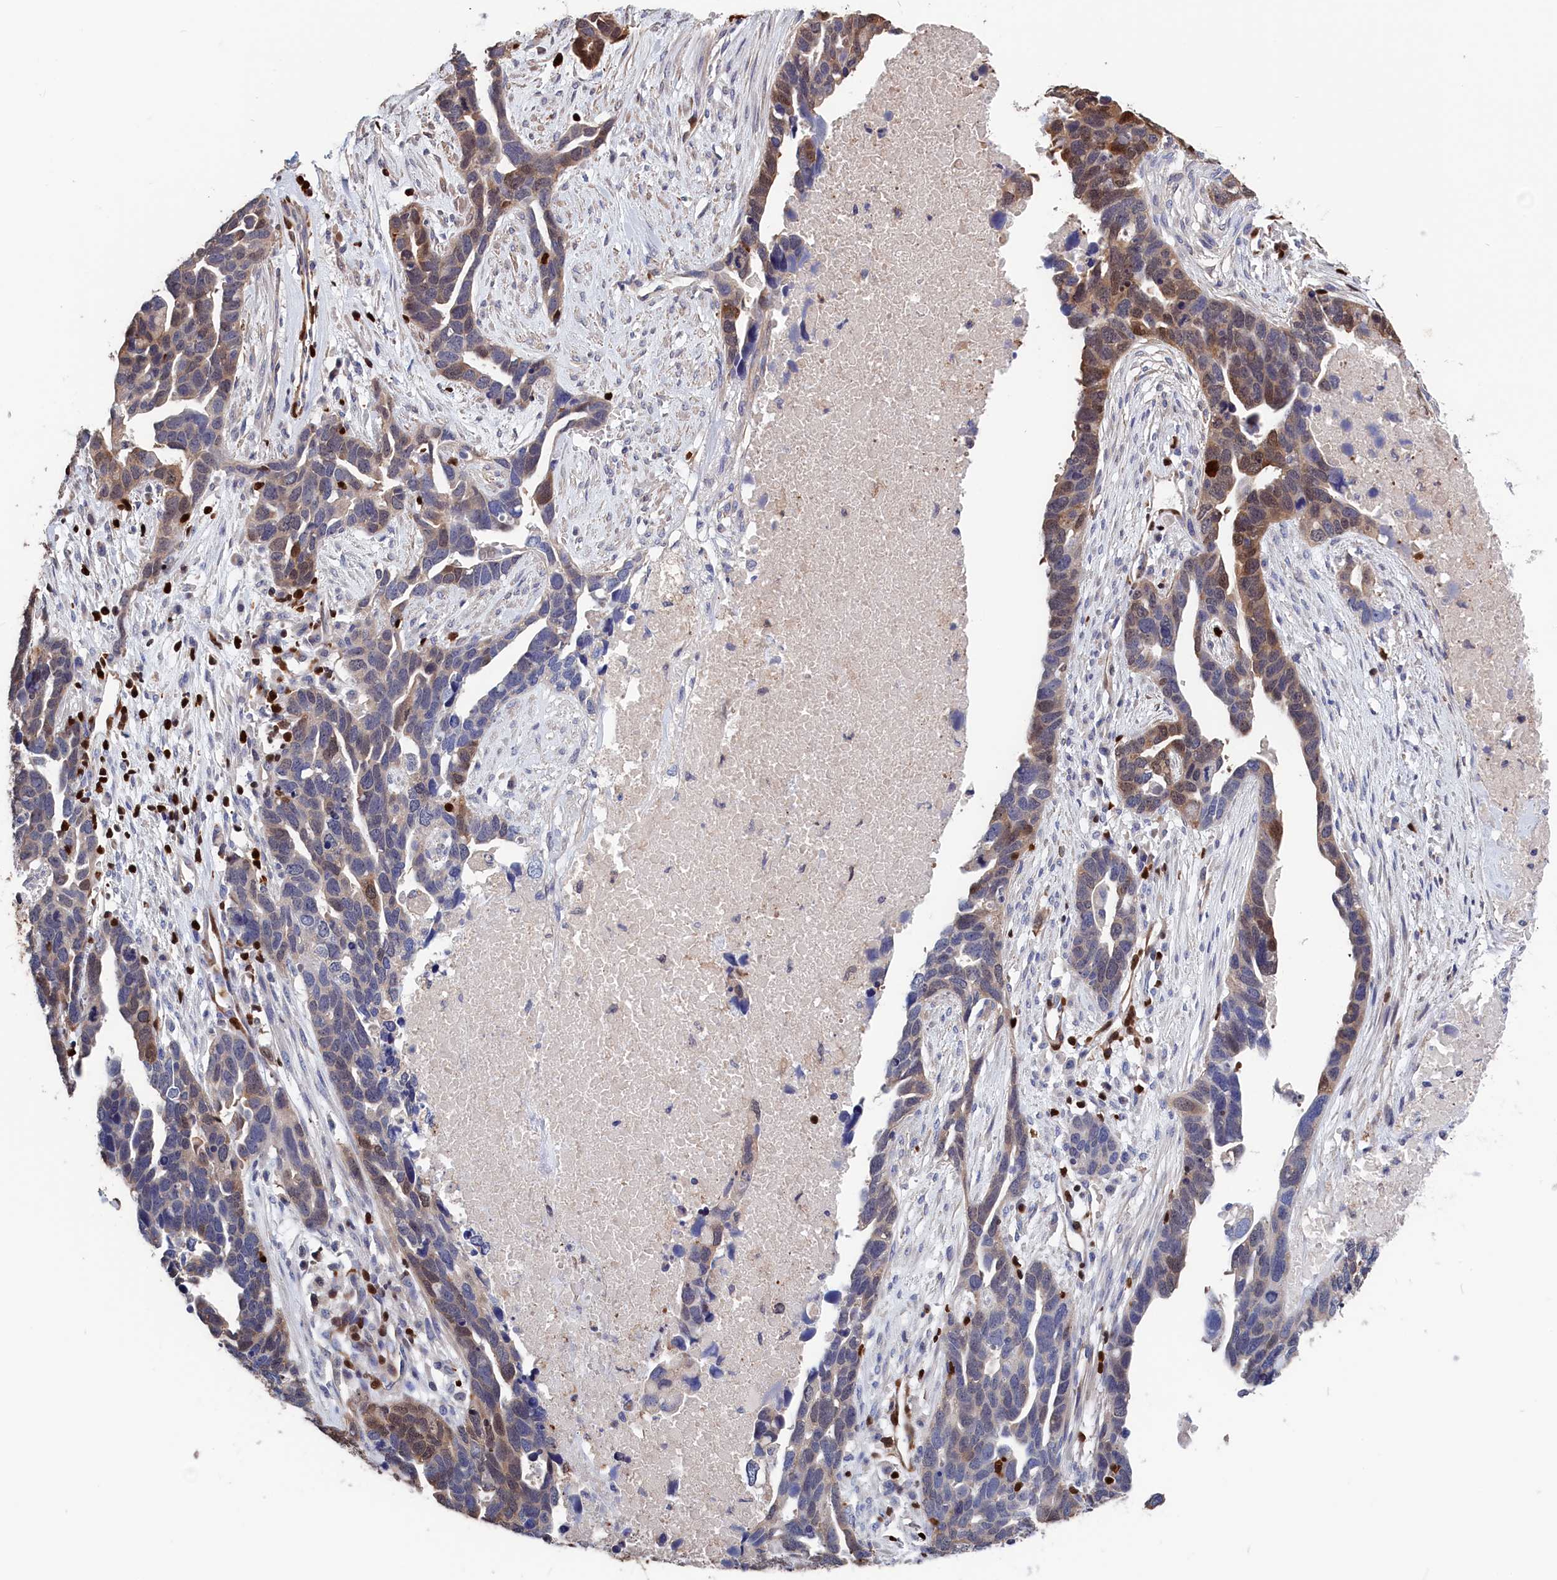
{"staining": {"intensity": "strong", "quantity": "<25%", "location": "cytoplasmic/membranous,nuclear"}, "tissue": "ovarian cancer", "cell_type": "Tumor cells", "image_type": "cancer", "snomed": [{"axis": "morphology", "description": "Cystadenocarcinoma, serous, NOS"}, {"axis": "topography", "description": "Ovary"}], "caption": "A micrograph of human ovarian serous cystadenocarcinoma stained for a protein demonstrates strong cytoplasmic/membranous and nuclear brown staining in tumor cells.", "gene": "CRIP1", "patient": {"sex": "female", "age": 54}}